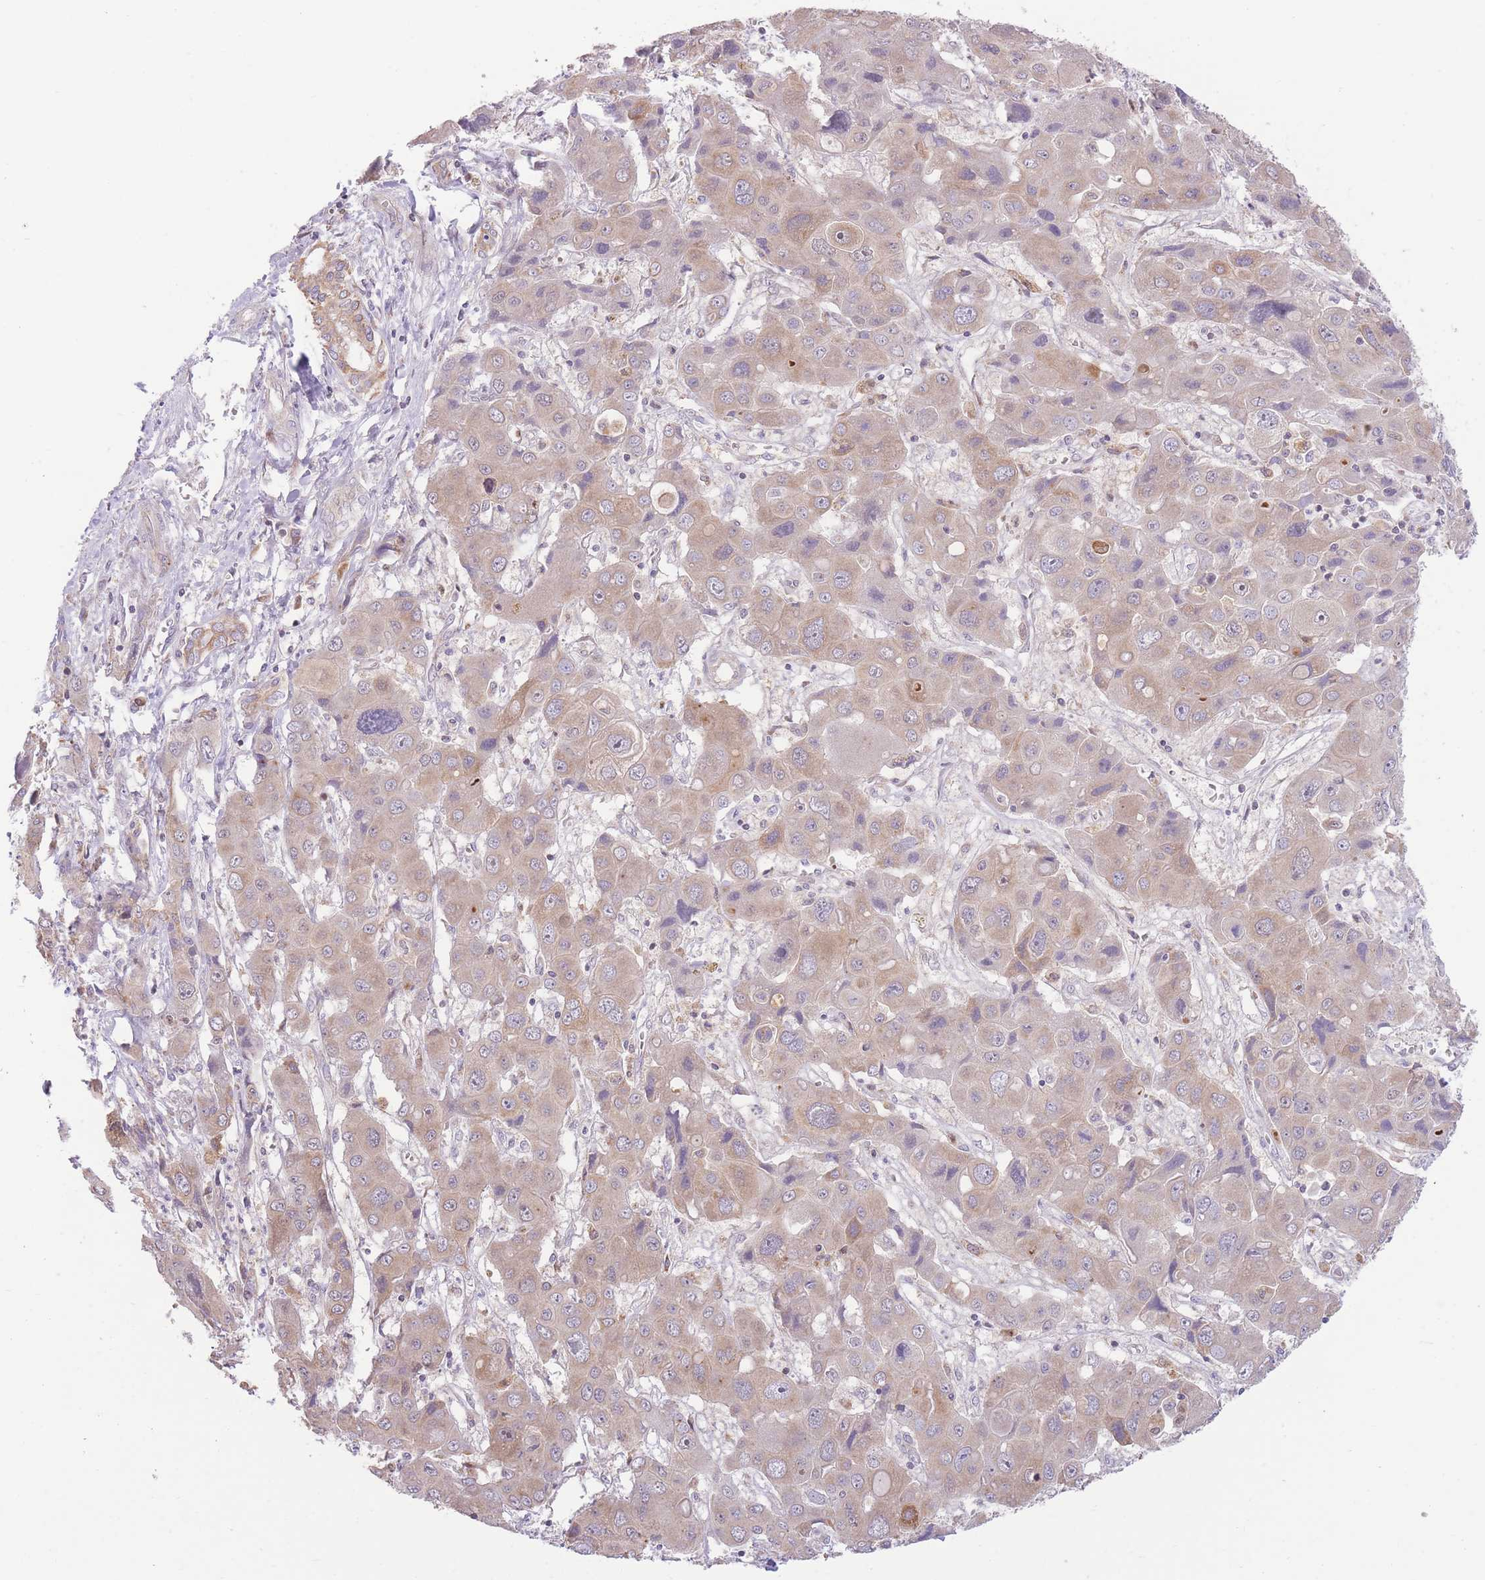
{"staining": {"intensity": "moderate", "quantity": "25%-75%", "location": "cytoplasmic/membranous"}, "tissue": "liver cancer", "cell_type": "Tumor cells", "image_type": "cancer", "snomed": [{"axis": "morphology", "description": "Cholangiocarcinoma"}, {"axis": "topography", "description": "Liver"}], "caption": "Human liver cancer stained with a protein marker reveals moderate staining in tumor cells.", "gene": "BOLA2B", "patient": {"sex": "male", "age": 67}}